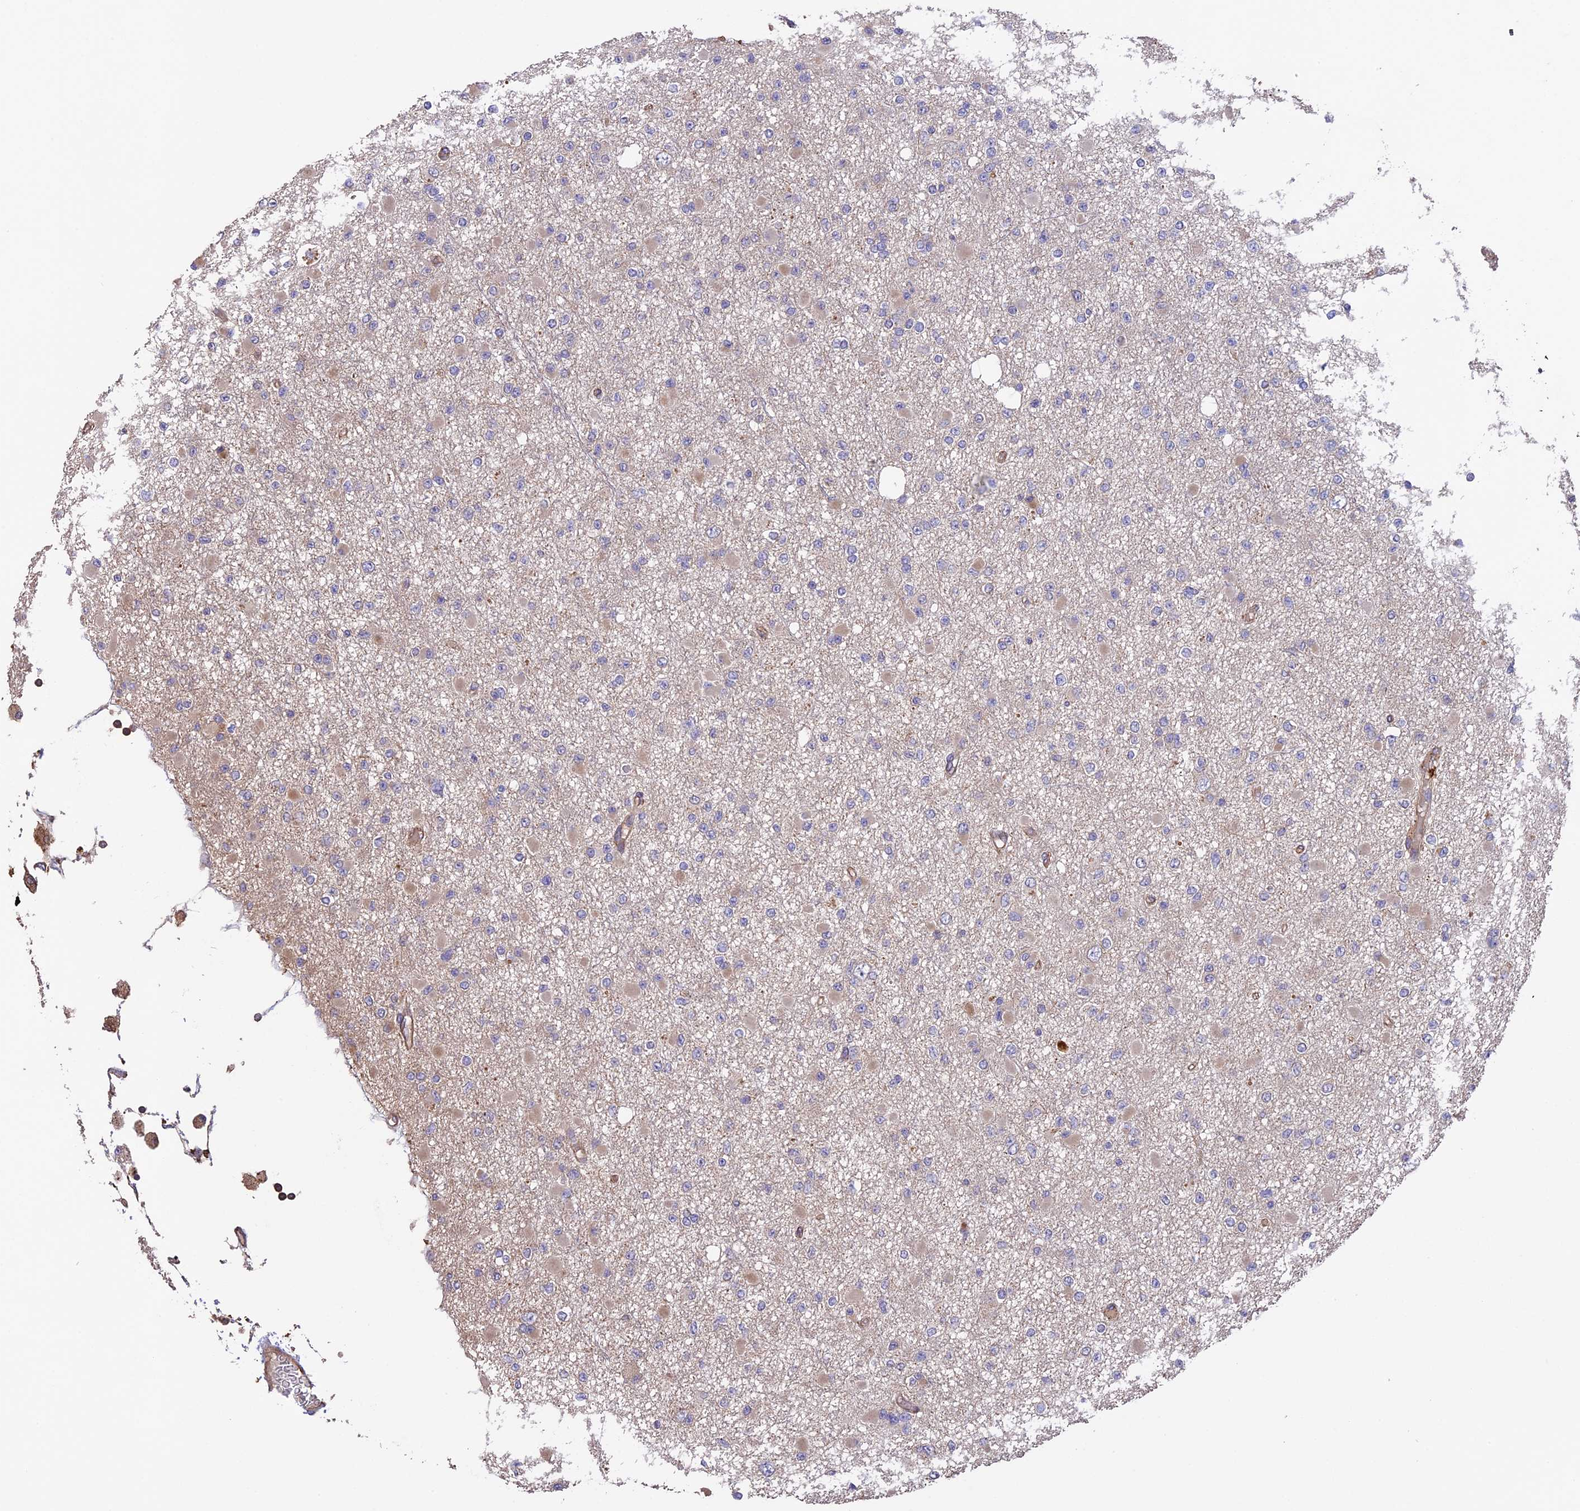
{"staining": {"intensity": "negative", "quantity": "none", "location": "none"}, "tissue": "glioma", "cell_type": "Tumor cells", "image_type": "cancer", "snomed": [{"axis": "morphology", "description": "Glioma, malignant, Low grade"}, {"axis": "topography", "description": "Brain"}], "caption": "Tumor cells show no significant staining in malignant glioma (low-grade). Nuclei are stained in blue.", "gene": "GAS8", "patient": {"sex": "female", "age": 22}}